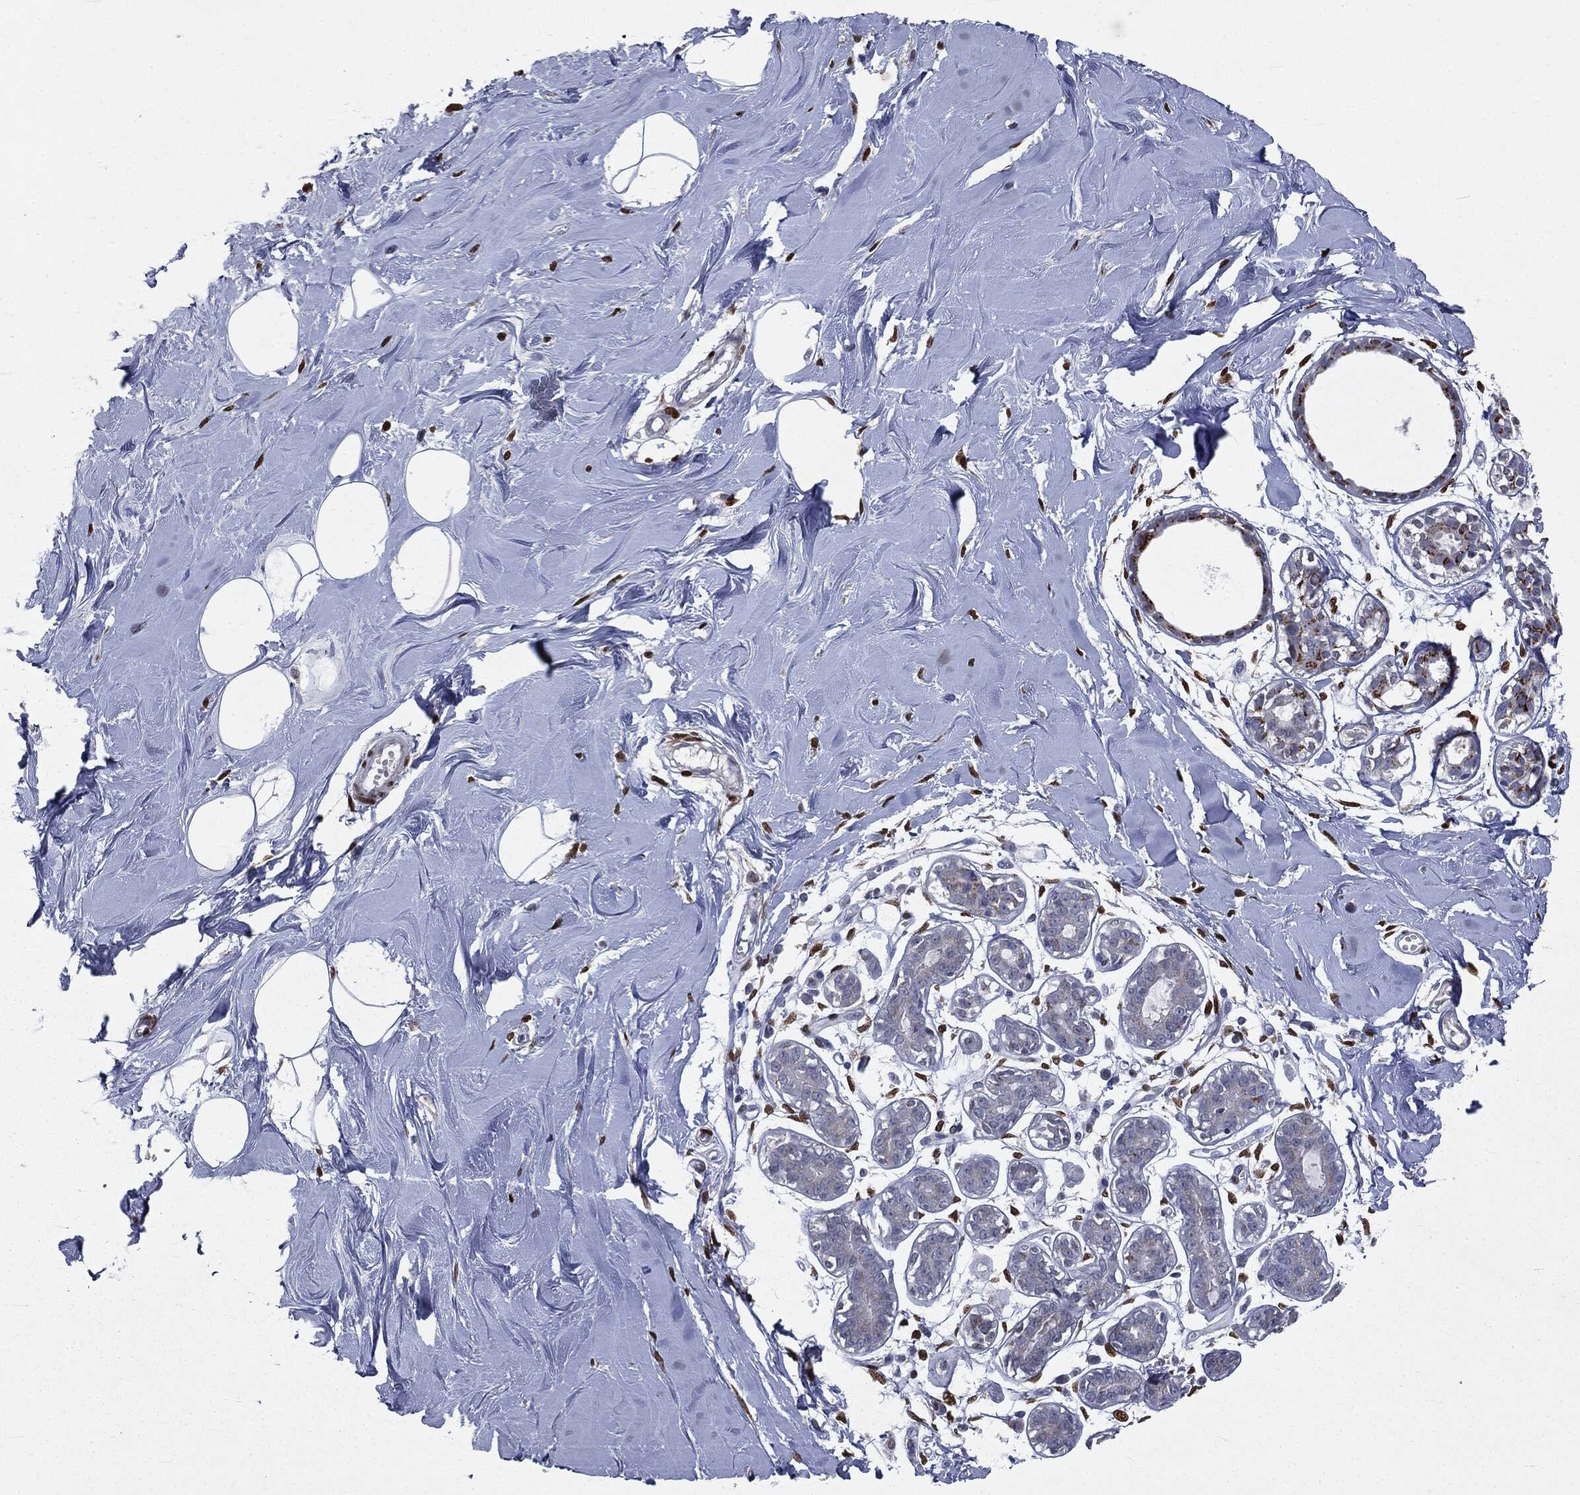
{"staining": {"intensity": "negative", "quantity": "none", "location": "none"}, "tissue": "adipose tissue", "cell_type": "Adipocytes", "image_type": "normal", "snomed": [{"axis": "morphology", "description": "Normal tissue, NOS"}, {"axis": "topography", "description": "Breast"}], "caption": "This micrograph is of benign adipose tissue stained with IHC to label a protein in brown with the nuclei are counter-stained blue. There is no positivity in adipocytes. (DAB (3,3'-diaminobenzidine) IHC visualized using brightfield microscopy, high magnification).", "gene": "CASD1", "patient": {"sex": "female", "age": 49}}